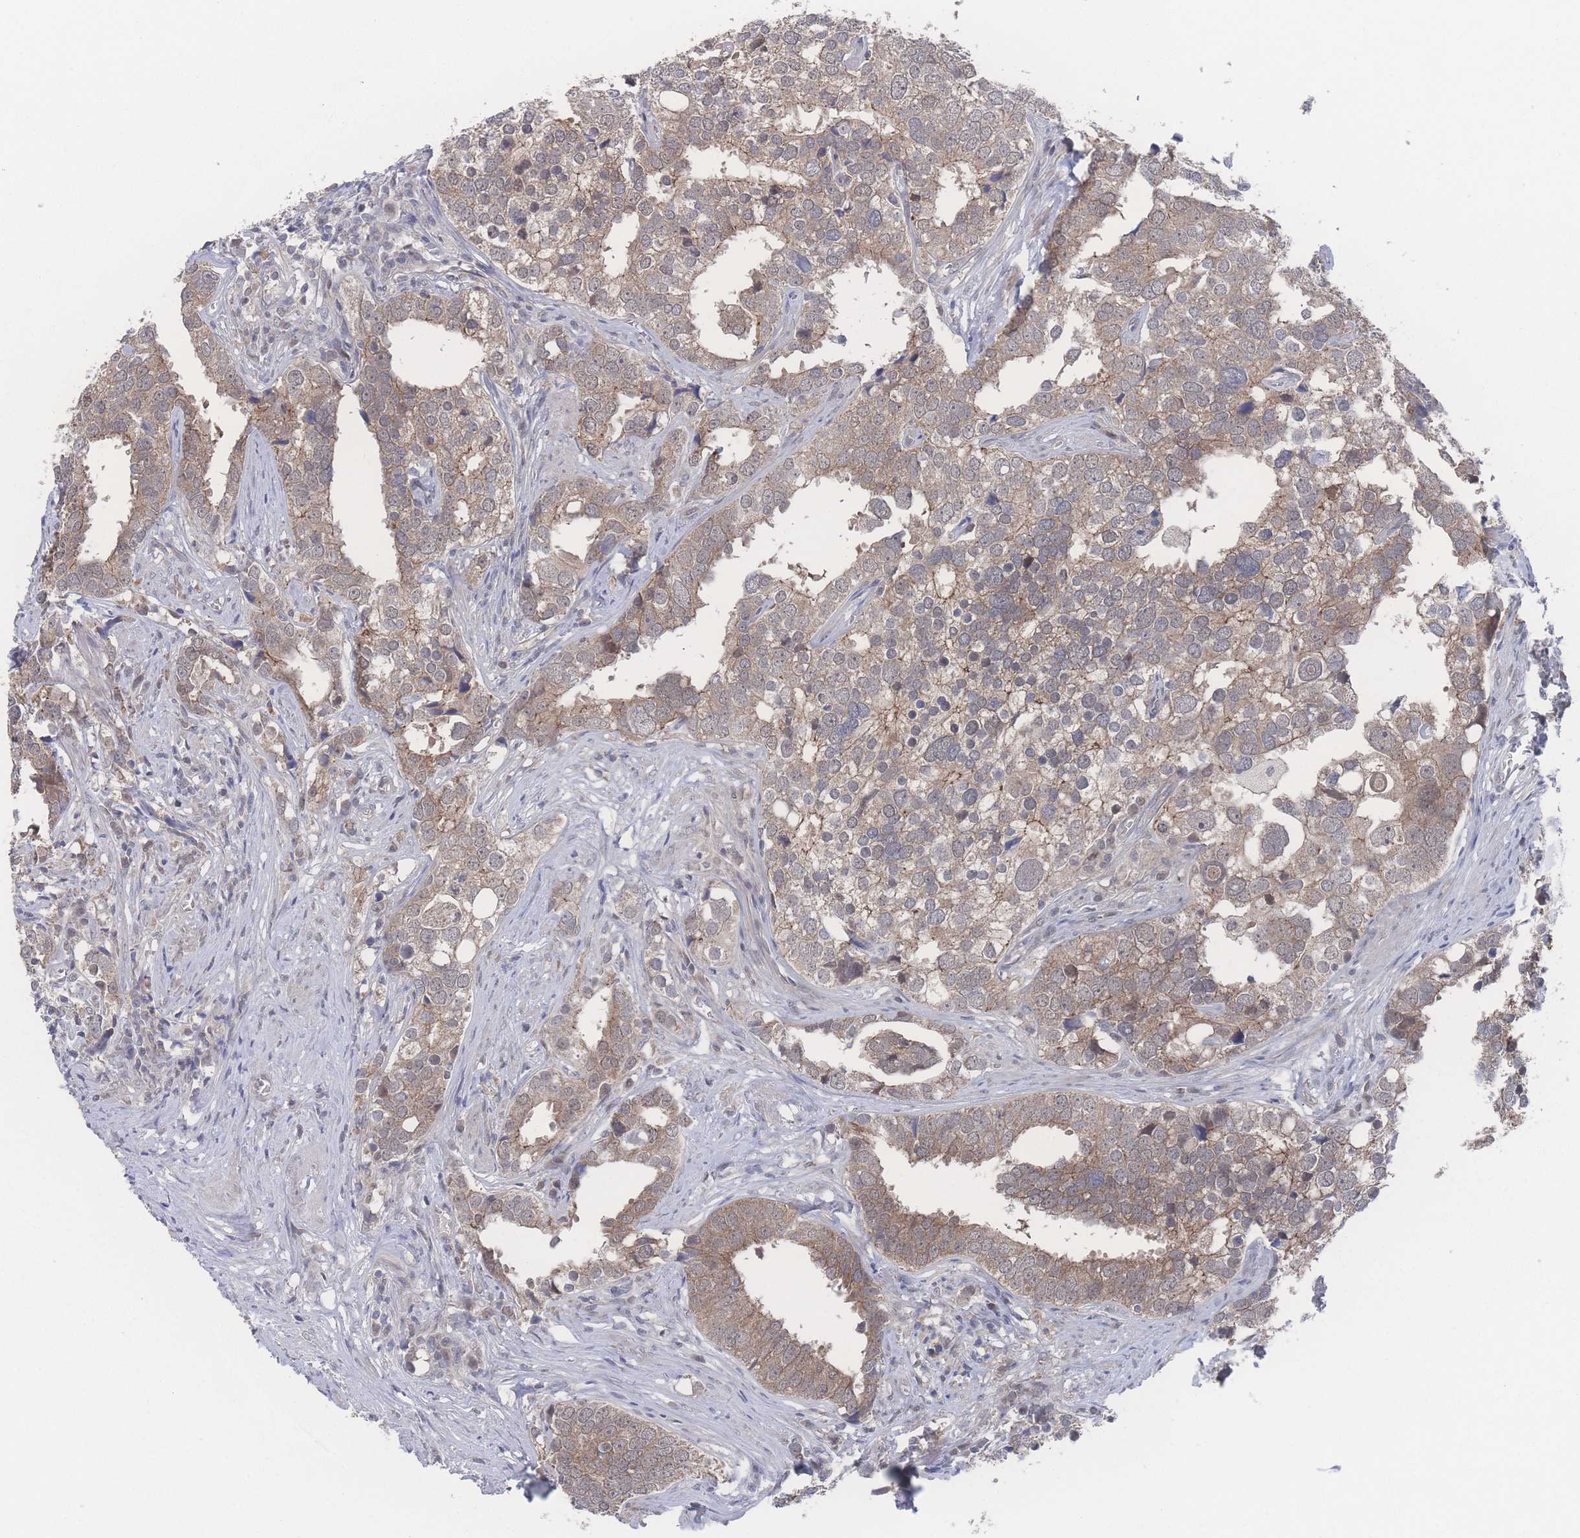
{"staining": {"intensity": "moderate", "quantity": ">75%", "location": "cytoplasmic/membranous"}, "tissue": "prostate cancer", "cell_type": "Tumor cells", "image_type": "cancer", "snomed": [{"axis": "morphology", "description": "Adenocarcinoma, High grade"}, {"axis": "topography", "description": "Prostate"}], "caption": "Prostate adenocarcinoma (high-grade) stained with a protein marker displays moderate staining in tumor cells.", "gene": "NBEAL1", "patient": {"sex": "male", "age": 71}}